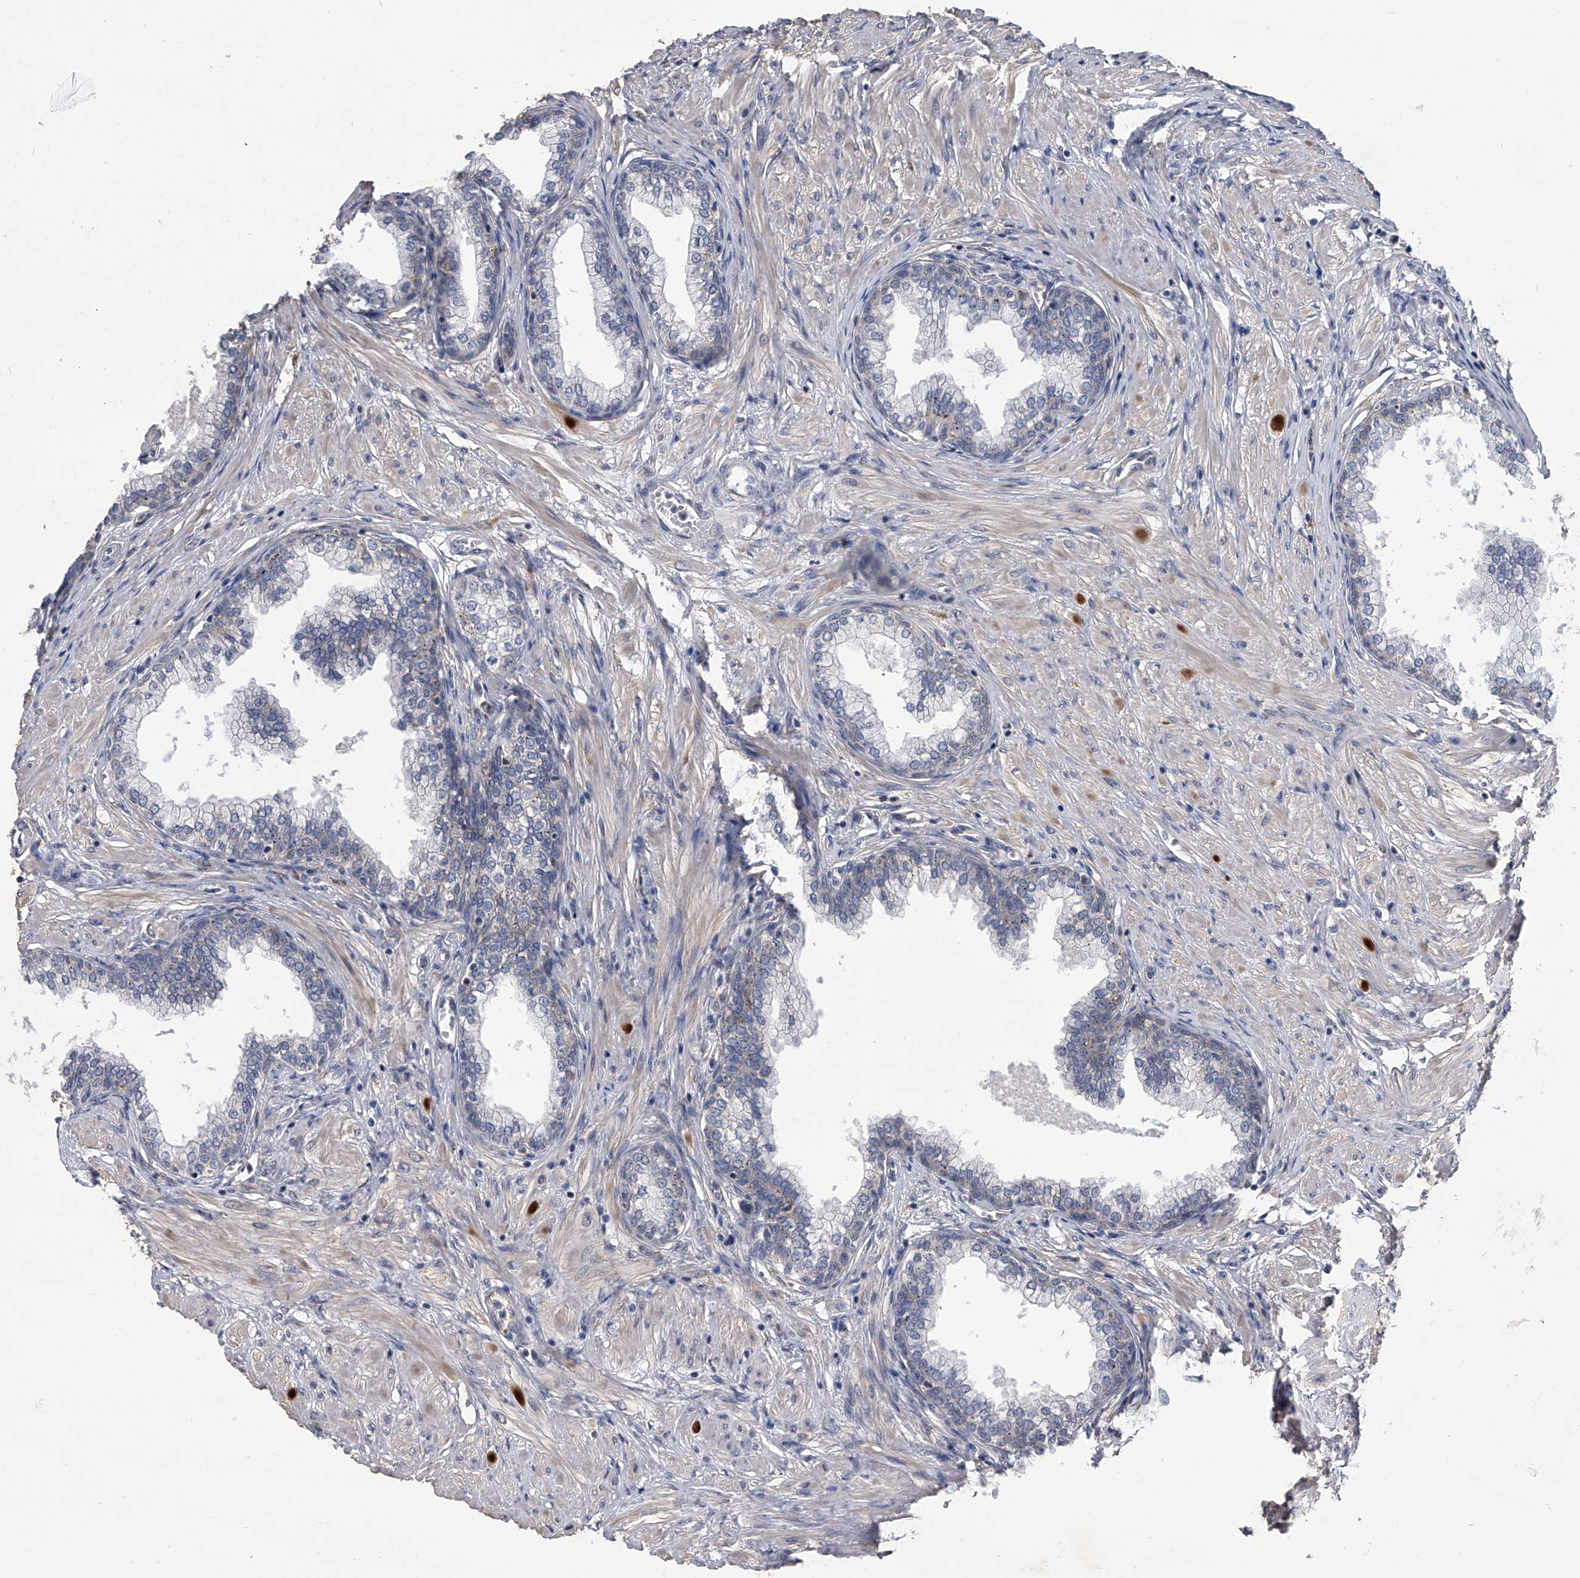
{"staining": {"intensity": "negative", "quantity": "none", "location": "none"}, "tissue": "prostate", "cell_type": "Glandular cells", "image_type": "normal", "snomed": [{"axis": "morphology", "description": "Normal tissue, NOS"}, {"axis": "morphology", "description": "Urothelial carcinoma, Low grade"}, {"axis": "topography", "description": "Urinary bladder"}, {"axis": "topography", "description": "Prostate"}], "caption": "Immunohistochemistry (IHC) histopathology image of normal prostate: prostate stained with DAB exhibits no significant protein expression in glandular cells. Brightfield microscopy of immunohistochemistry stained with DAB (brown) and hematoxylin (blue), captured at high magnification.", "gene": "MAP4K3", "patient": {"sex": "male", "age": 60}}